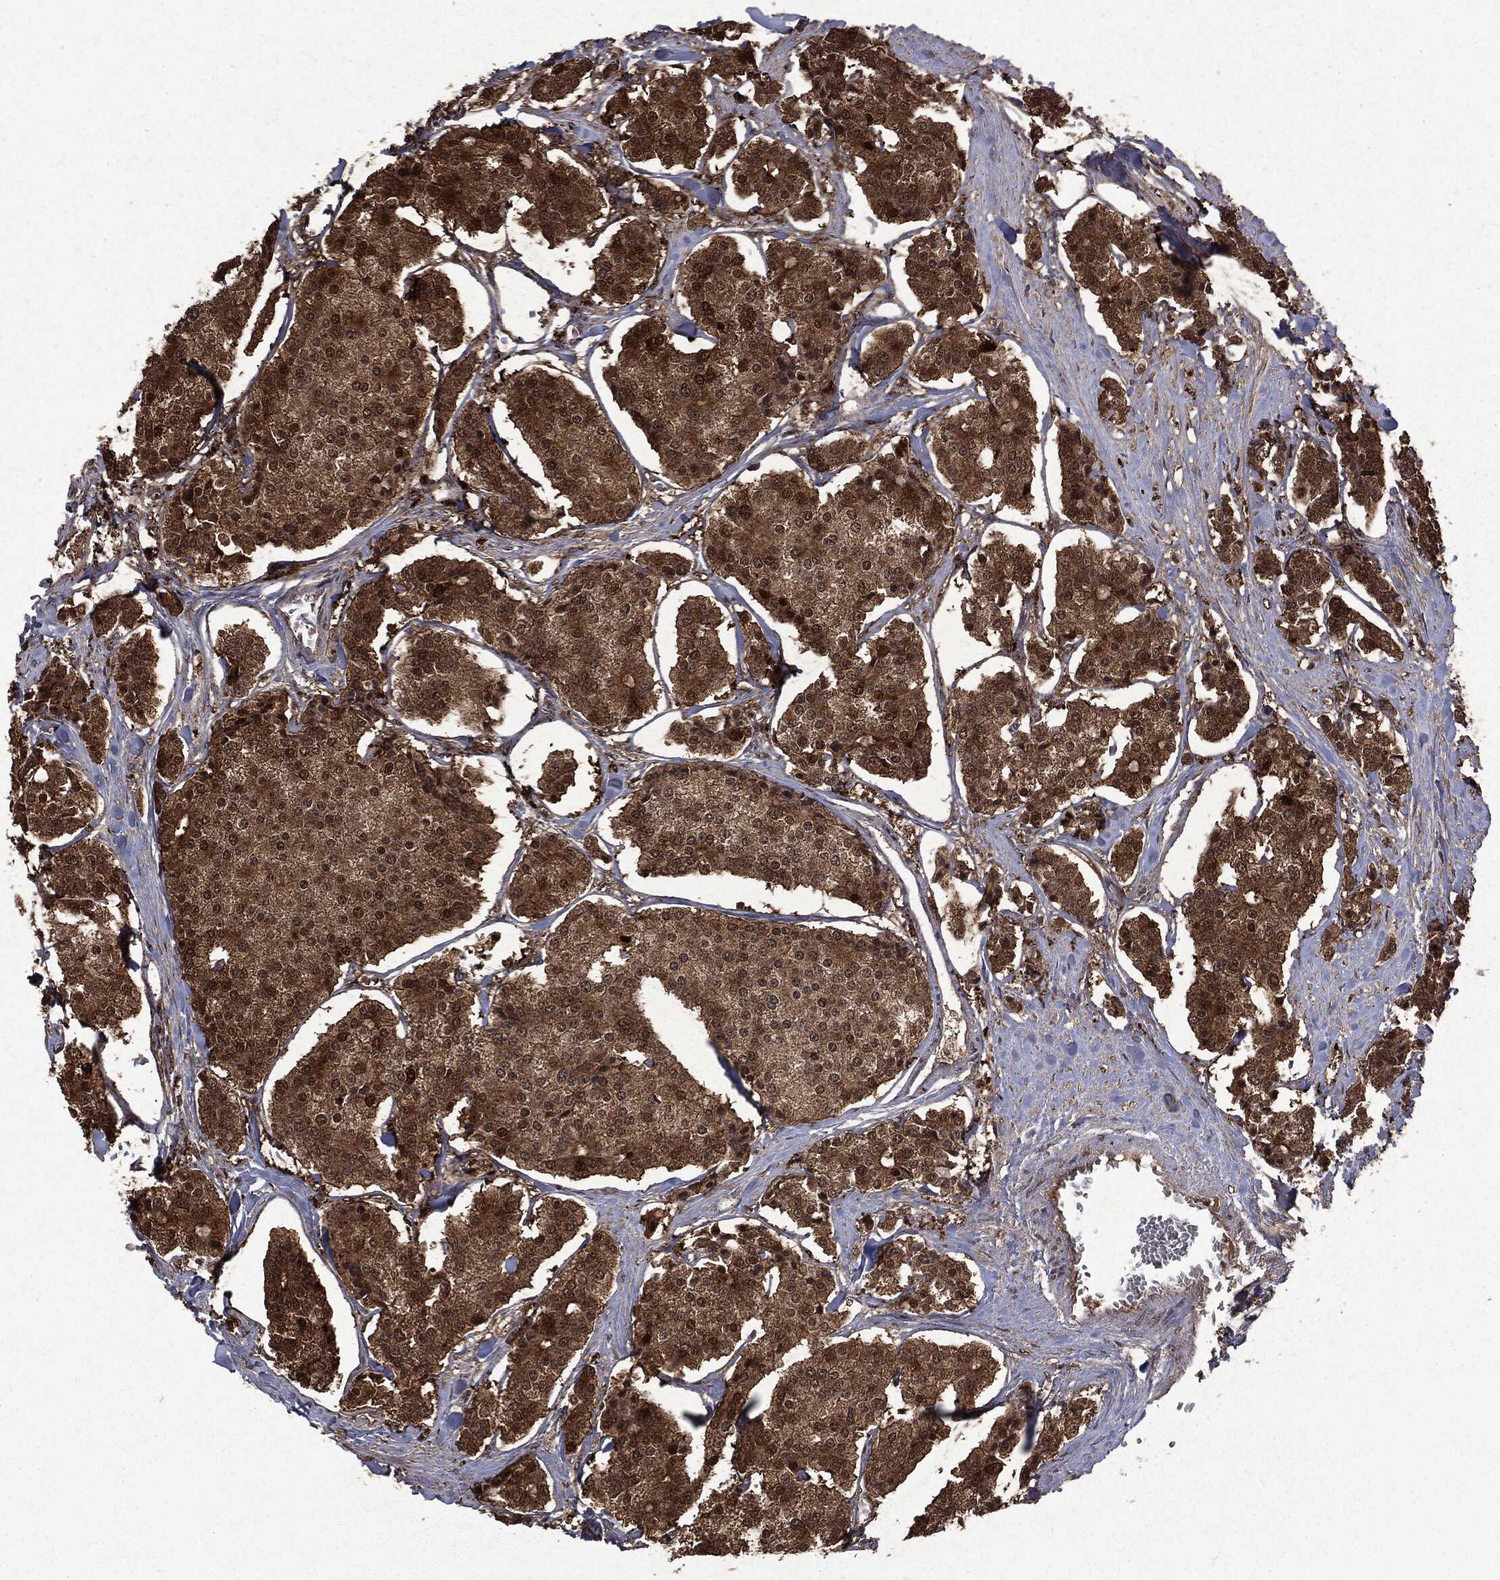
{"staining": {"intensity": "strong", "quantity": ">75%", "location": "cytoplasmic/membranous"}, "tissue": "carcinoid", "cell_type": "Tumor cells", "image_type": "cancer", "snomed": [{"axis": "morphology", "description": "Carcinoid, malignant, NOS"}, {"axis": "topography", "description": "Small intestine"}], "caption": "Brown immunohistochemical staining in carcinoid displays strong cytoplasmic/membranous staining in approximately >75% of tumor cells.", "gene": "PEBP1", "patient": {"sex": "female", "age": 65}}